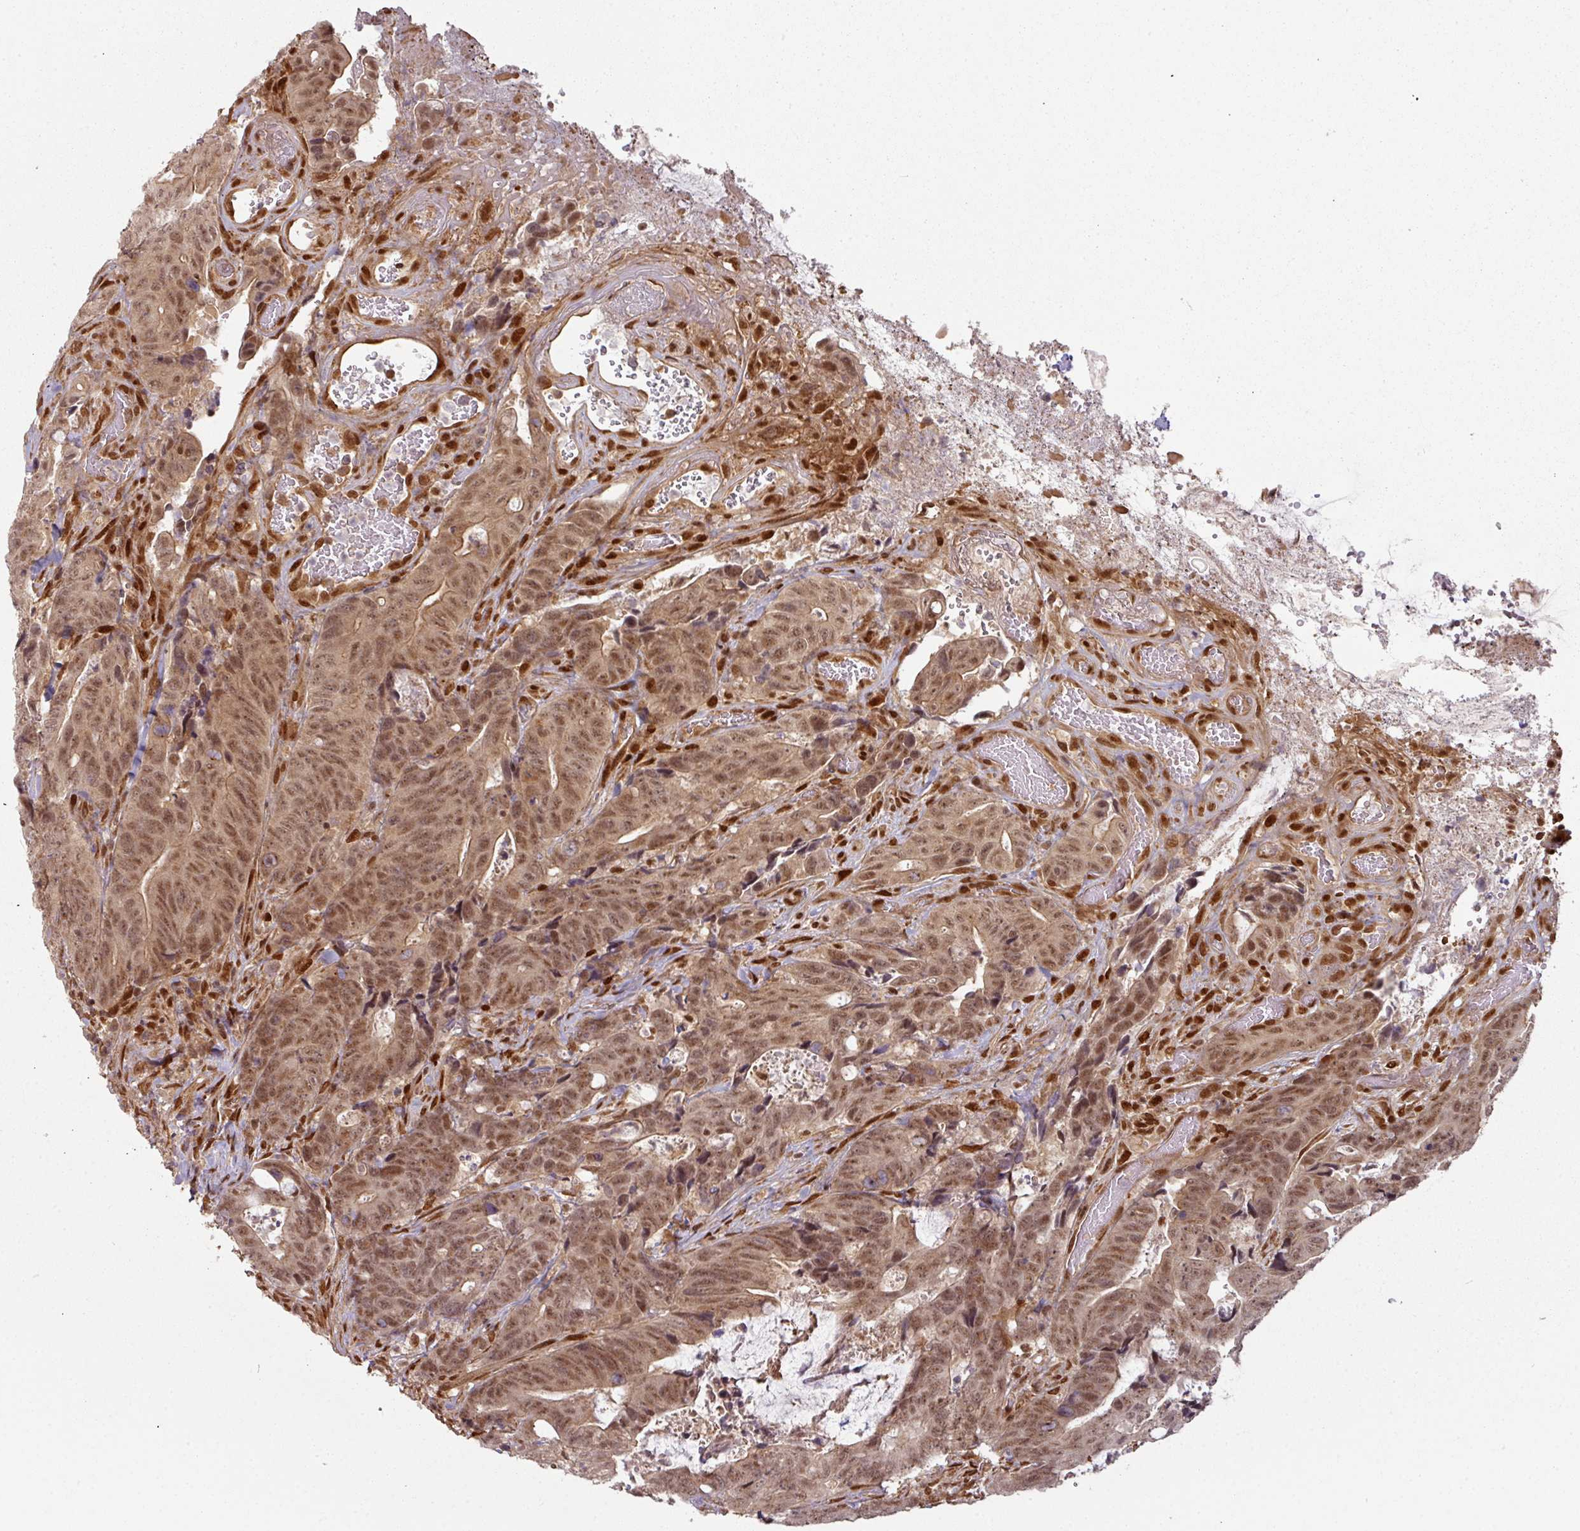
{"staining": {"intensity": "moderate", "quantity": ">75%", "location": "cytoplasmic/membranous,nuclear"}, "tissue": "colorectal cancer", "cell_type": "Tumor cells", "image_type": "cancer", "snomed": [{"axis": "morphology", "description": "Adenocarcinoma, NOS"}, {"axis": "topography", "description": "Colon"}], "caption": "A medium amount of moderate cytoplasmic/membranous and nuclear positivity is seen in approximately >75% of tumor cells in colorectal cancer tissue. The protein is shown in brown color, while the nuclei are stained blue.", "gene": "SIK3", "patient": {"sex": "female", "age": 82}}